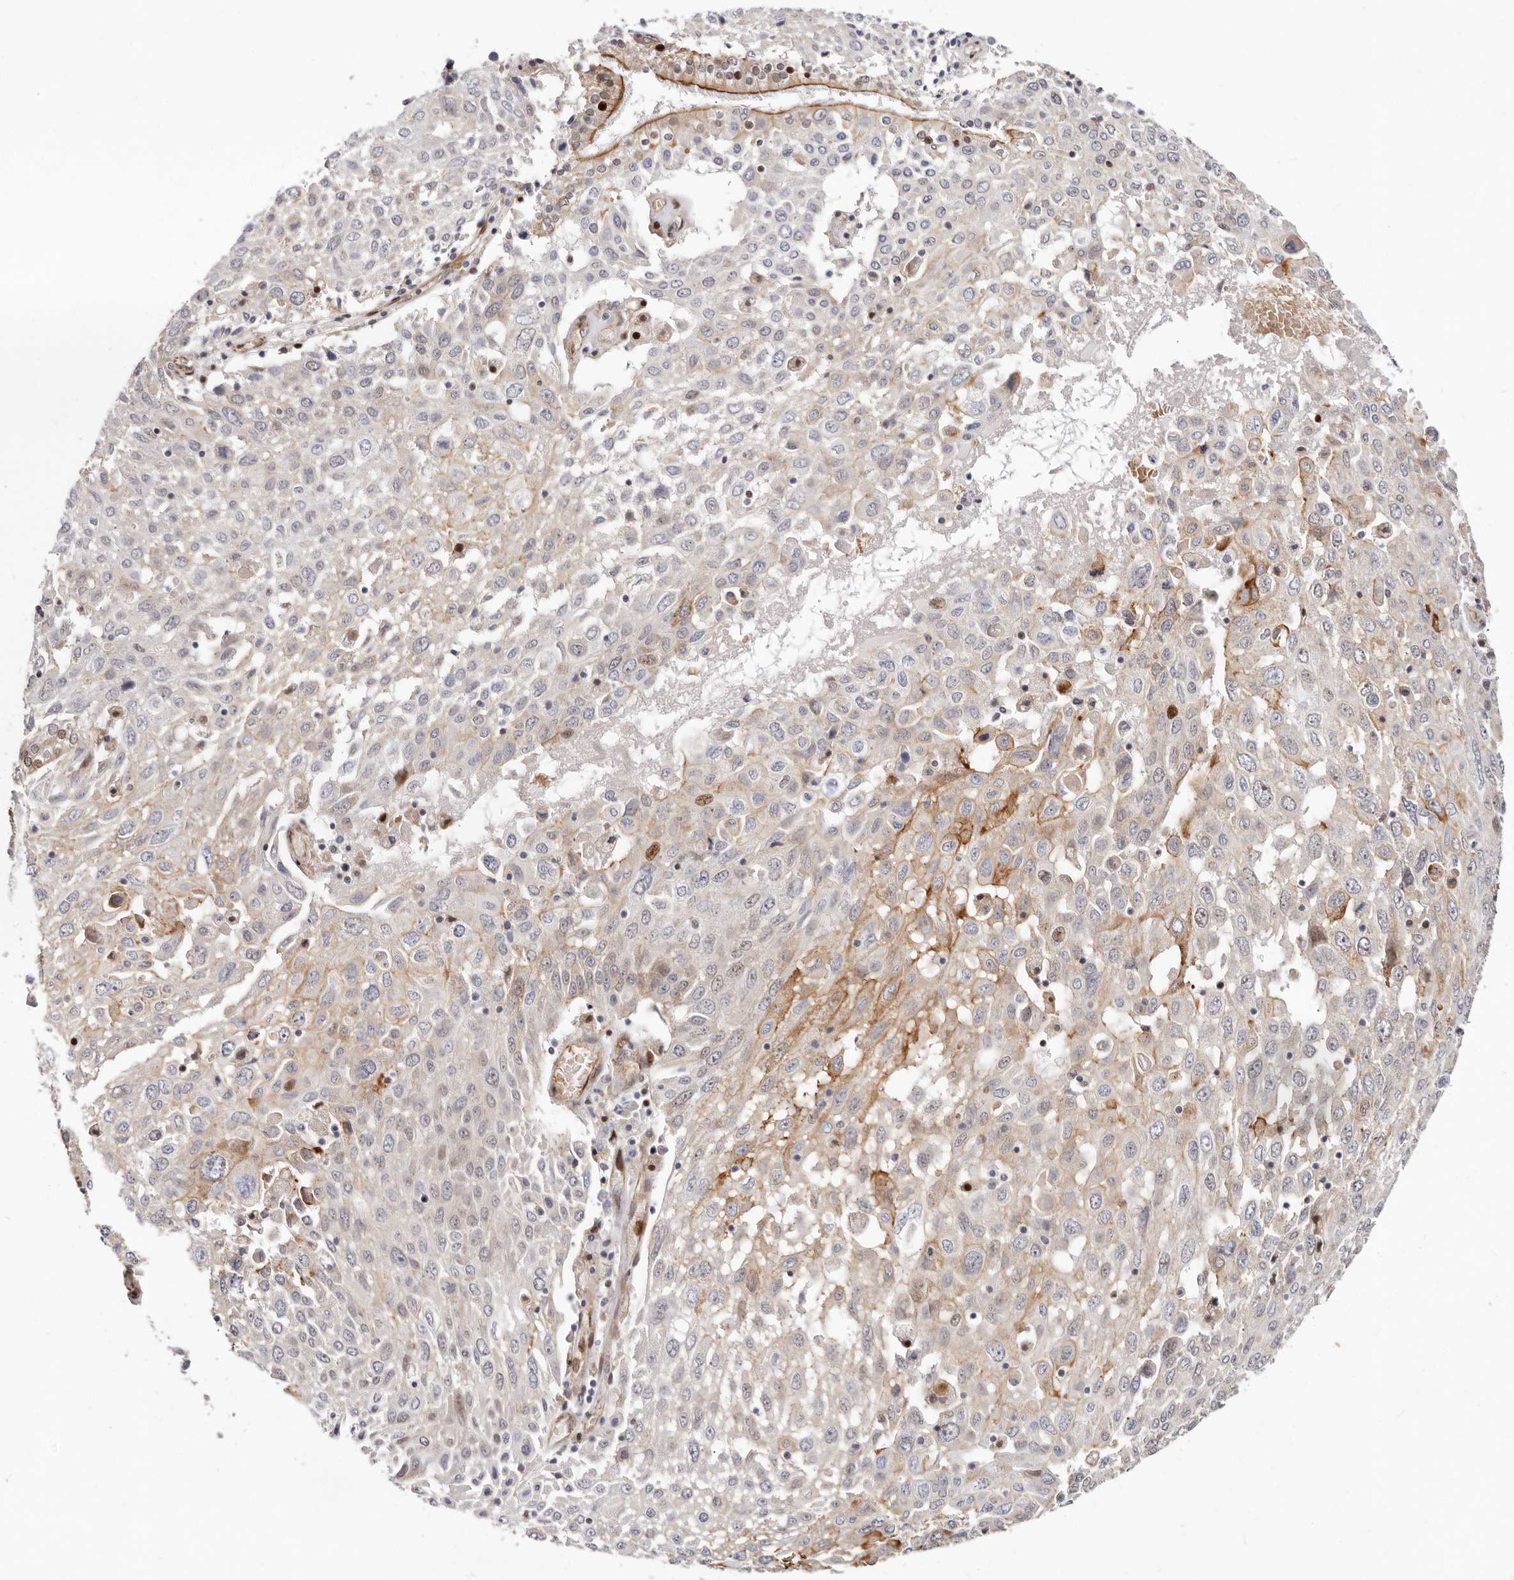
{"staining": {"intensity": "moderate", "quantity": "25%-75%", "location": "cytoplasmic/membranous,nuclear"}, "tissue": "lung cancer", "cell_type": "Tumor cells", "image_type": "cancer", "snomed": [{"axis": "morphology", "description": "Squamous cell carcinoma, NOS"}, {"axis": "topography", "description": "Lung"}], "caption": "High-magnification brightfield microscopy of lung cancer (squamous cell carcinoma) stained with DAB (brown) and counterstained with hematoxylin (blue). tumor cells exhibit moderate cytoplasmic/membranous and nuclear staining is seen in about25%-75% of cells. (DAB (3,3'-diaminobenzidine) IHC with brightfield microscopy, high magnification).", "gene": "EPHX3", "patient": {"sex": "male", "age": 65}}